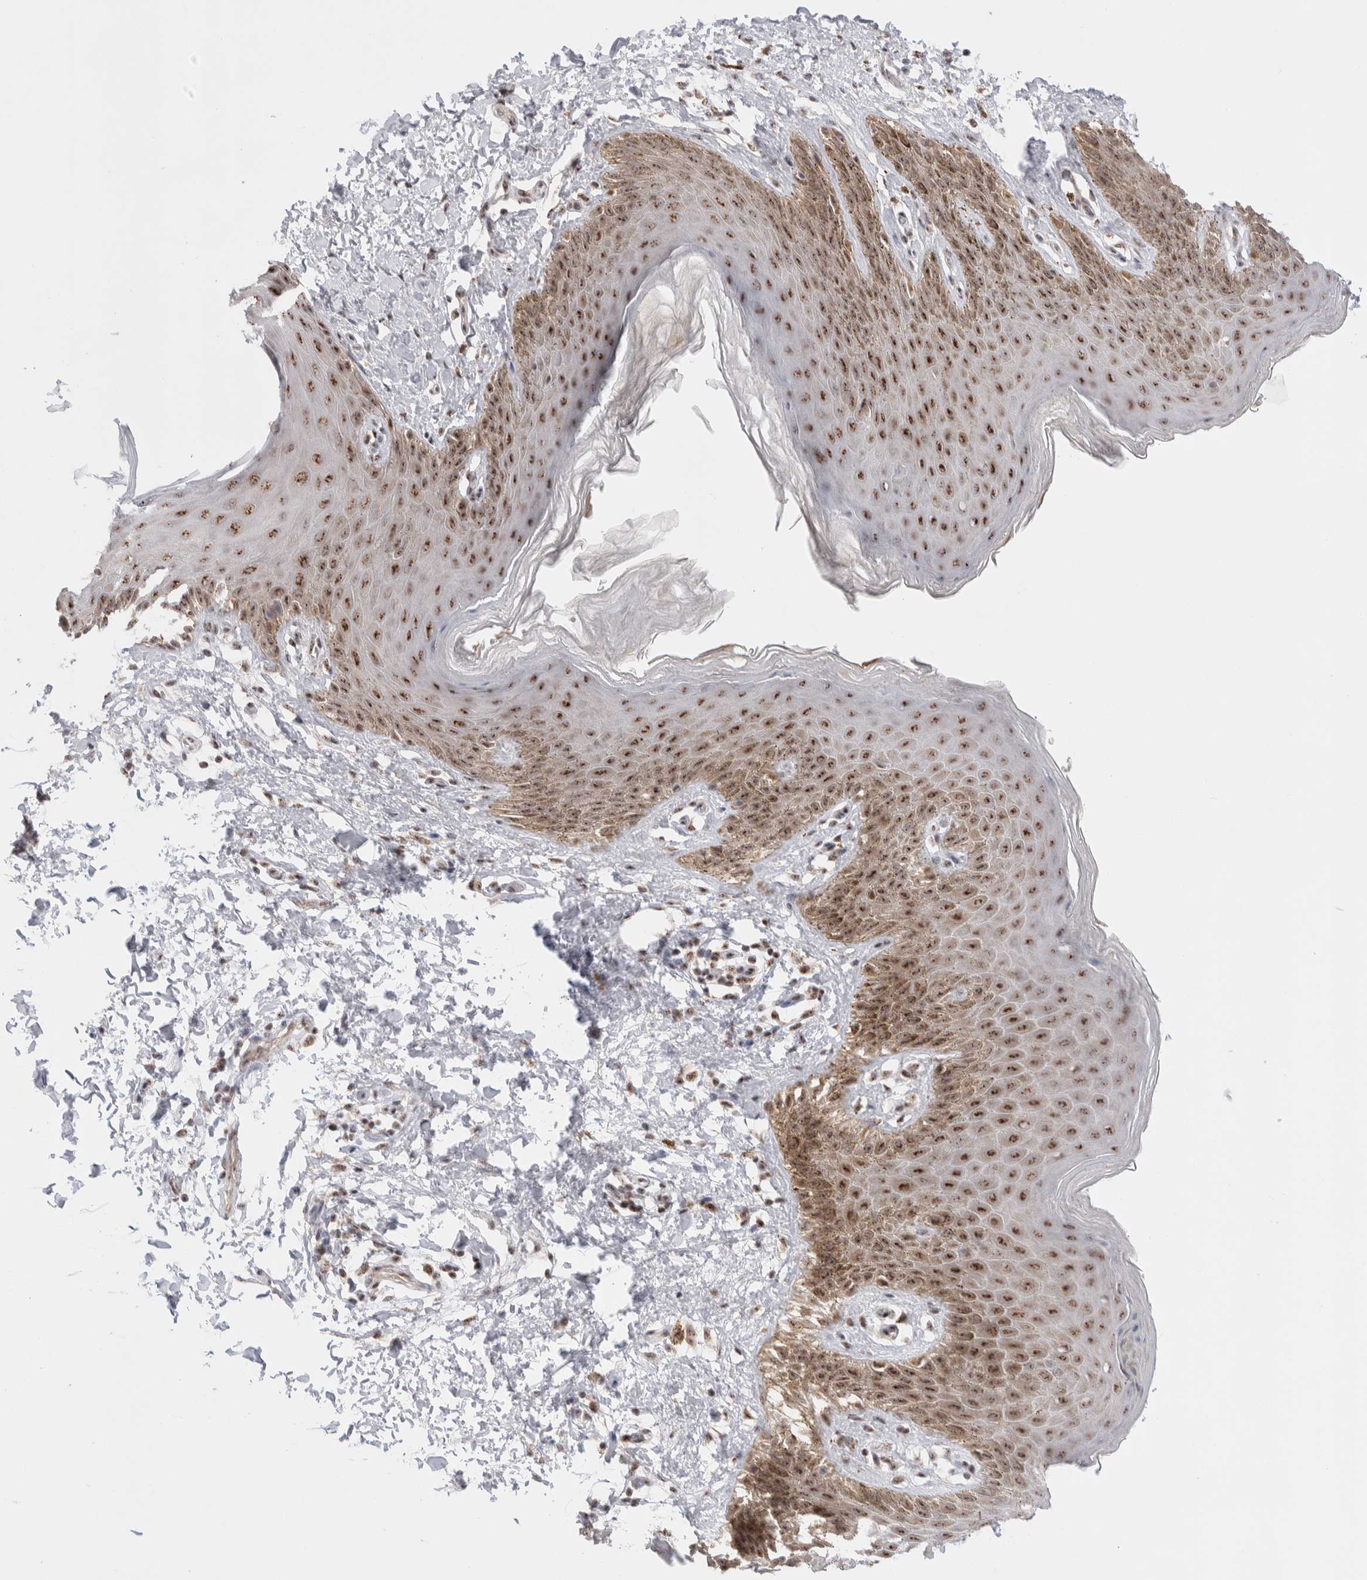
{"staining": {"intensity": "moderate", "quantity": ">75%", "location": "cytoplasmic/membranous,nuclear"}, "tissue": "skin", "cell_type": "Epidermal cells", "image_type": "normal", "snomed": [{"axis": "morphology", "description": "Normal tissue, NOS"}, {"axis": "topography", "description": "Anal"}, {"axis": "topography", "description": "Peripheral nerve tissue"}], "caption": "This is an image of IHC staining of unremarkable skin, which shows moderate positivity in the cytoplasmic/membranous,nuclear of epidermal cells.", "gene": "ZNF695", "patient": {"sex": "male", "age": 44}}